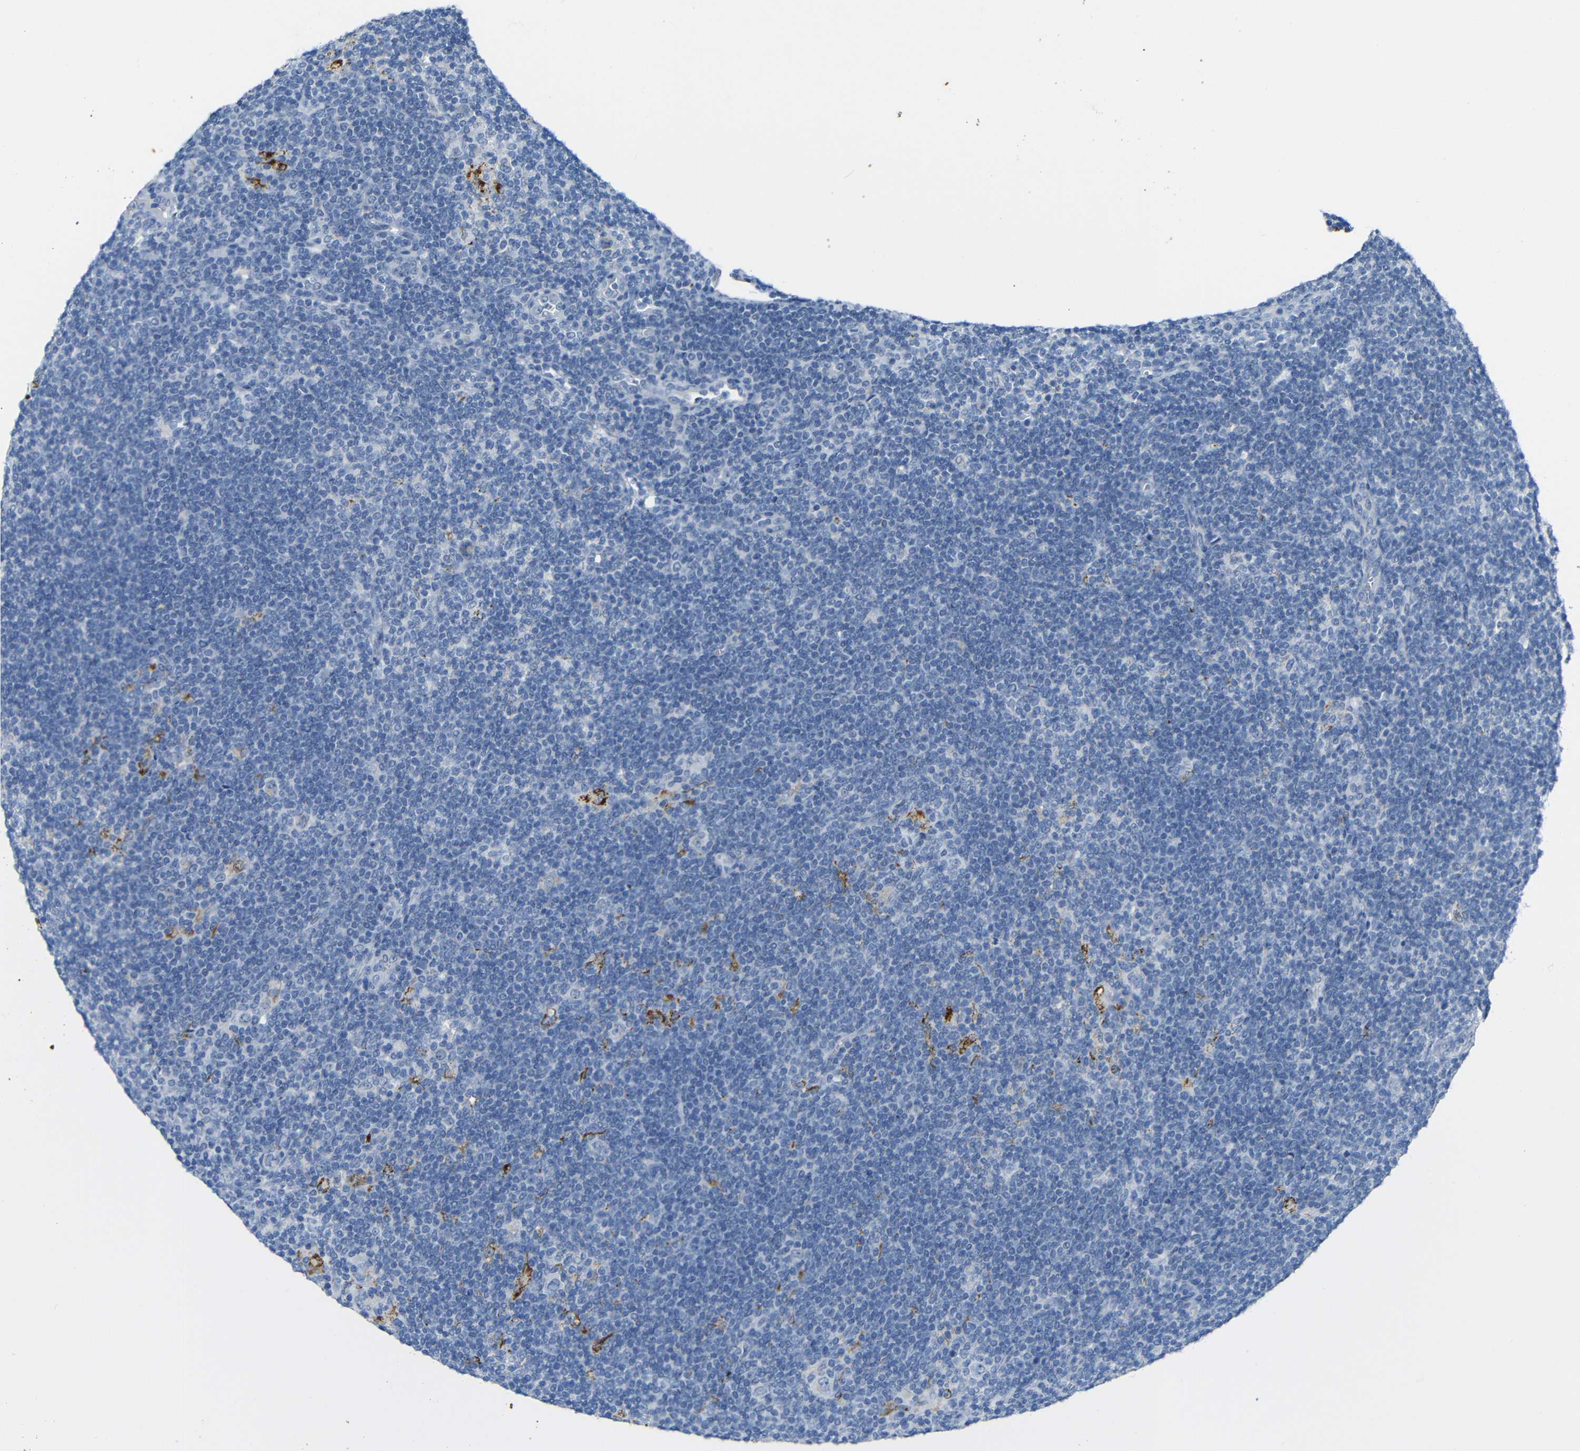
{"staining": {"intensity": "negative", "quantity": "none", "location": "none"}, "tissue": "lymphoma", "cell_type": "Tumor cells", "image_type": "cancer", "snomed": [{"axis": "morphology", "description": "Hodgkin's disease, NOS"}, {"axis": "topography", "description": "Lymph node"}], "caption": "Tumor cells are negative for protein expression in human lymphoma. (DAB immunohistochemistry (IHC) visualized using brightfield microscopy, high magnification).", "gene": "C15orf48", "patient": {"sex": "female", "age": 57}}